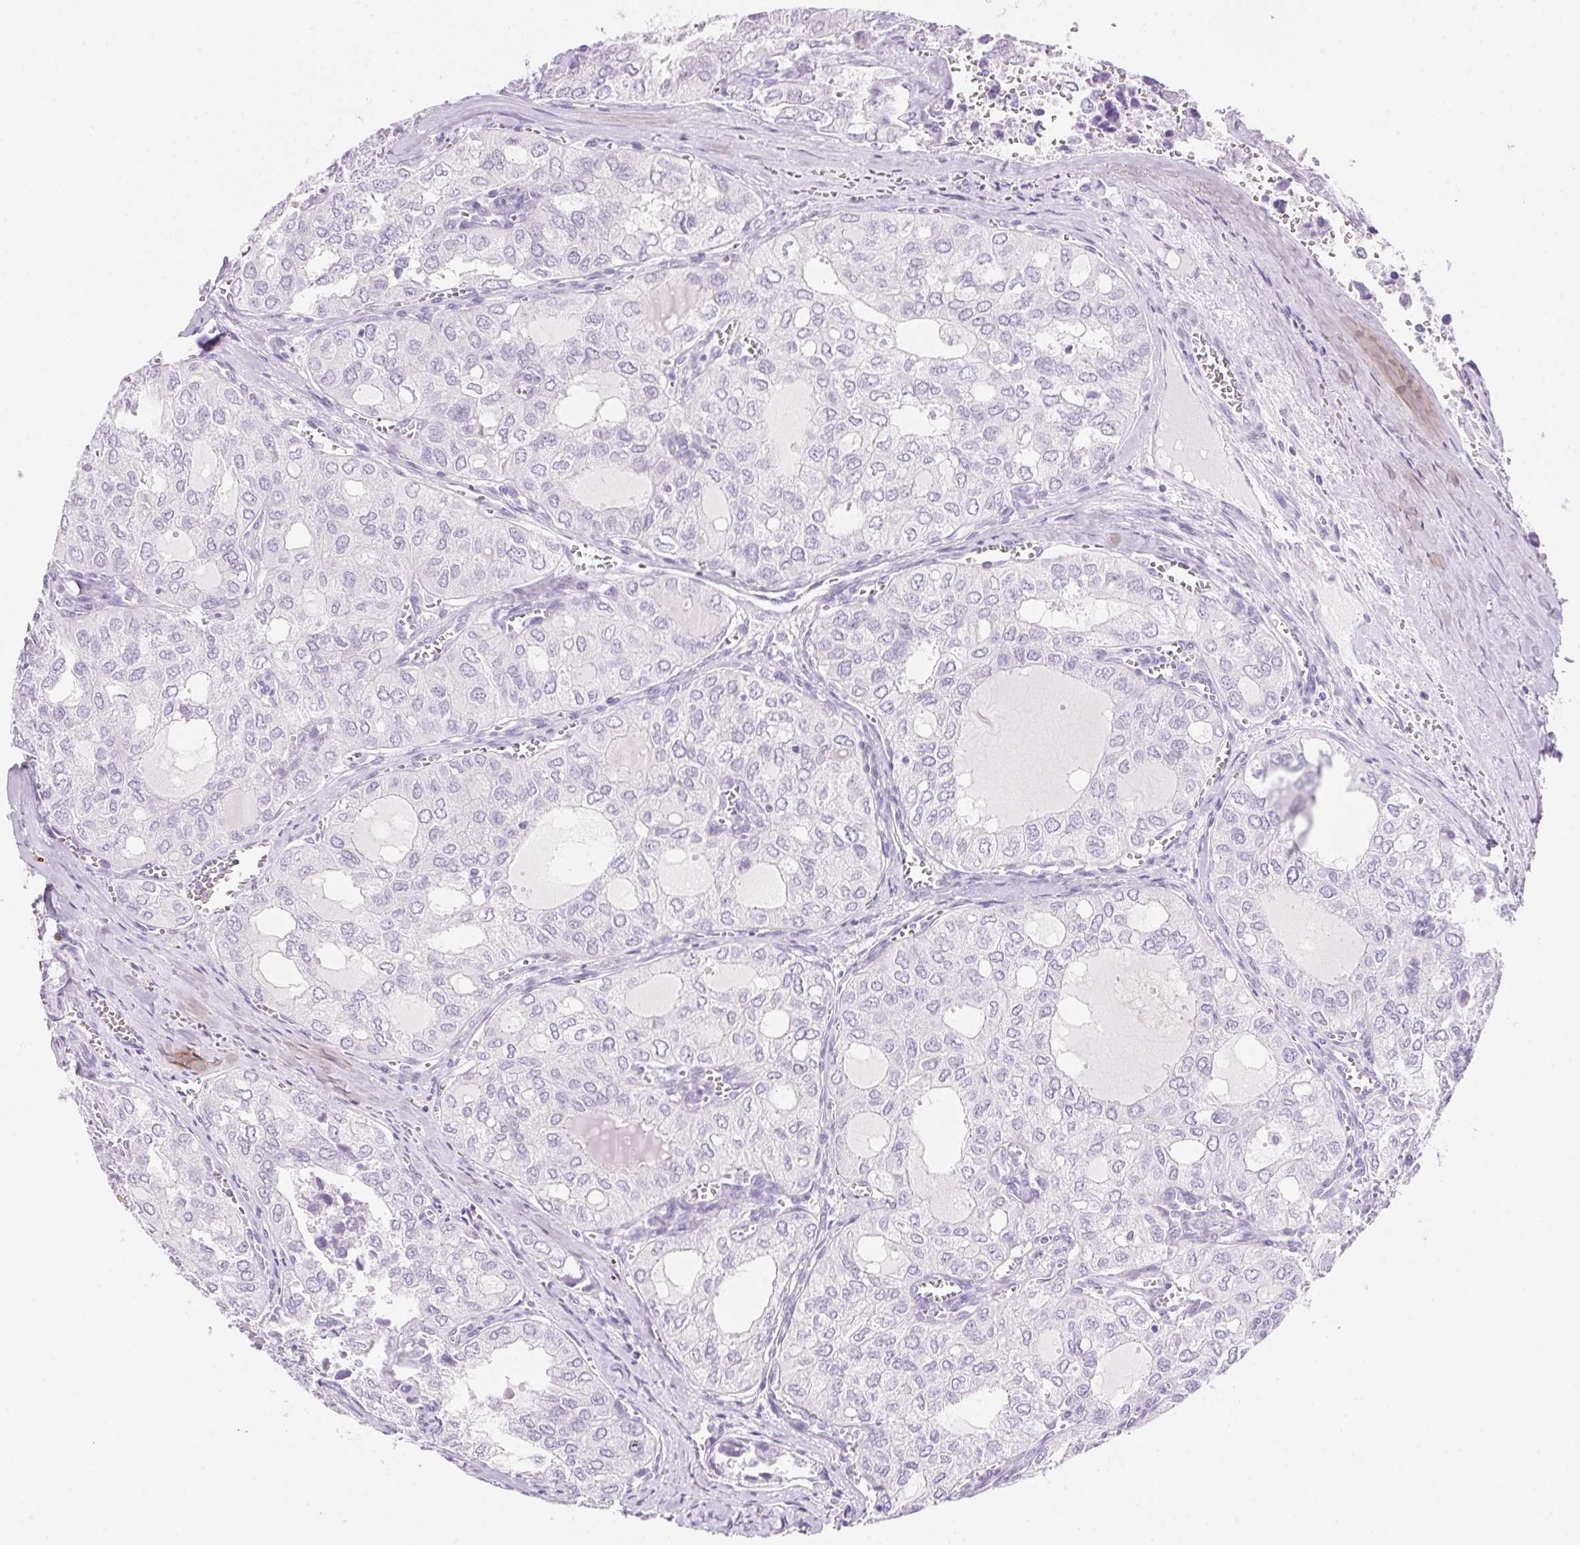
{"staining": {"intensity": "negative", "quantity": "none", "location": "none"}, "tissue": "thyroid cancer", "cell_type": "Tumor cells", "image_type": "cancer", "snomed": [{"axis": "morphology", "description": "Follicular adenoma carcinoma, NOS"}, {"axis": "topography", "description": "Thyroid gland"}], "caption": "IHC photomicrograph of human follicular adenoma carcinoma (thyroid) stained for a protein (brown), which displays no expression in tumor cells. (Stains: DAB immunohistochemistry (IHC) with hematoxylin counter stain, Microscopy: brightfield microscopy at high magnification).", "gene": "DHCR24", "patient": {"sex": "male", "age": 75}}